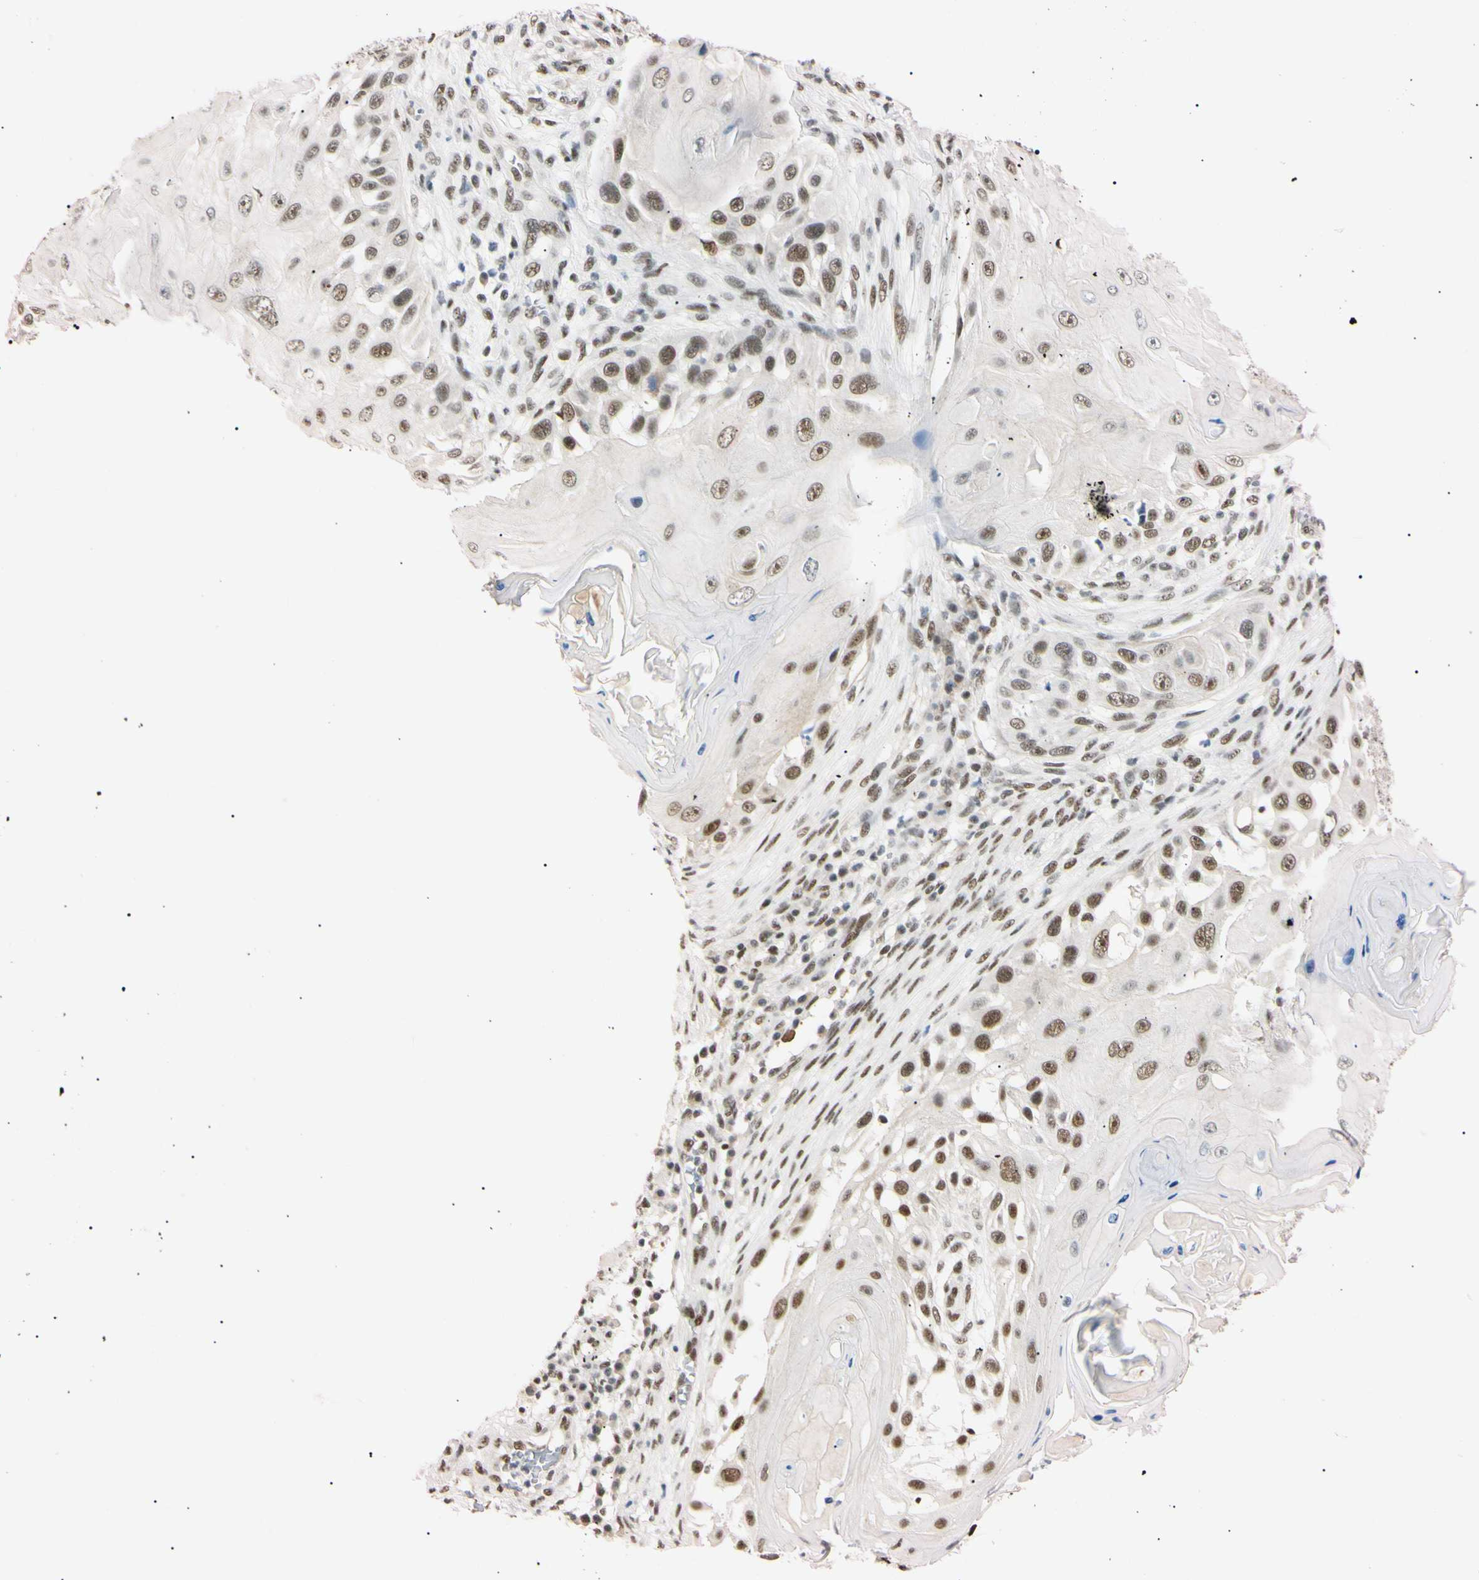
{"staining": {"intensity": "moderate", "quantity": "25%-75%", "location": "nuclear"}, "tissue": "skin cancer", "cell_type": "Tumor cells", "image_type": "cancer", "snomed": [{"axis": "morphology", "description": "Squamous cell carcinoma, NOS"}, {"axis": "topography", "description": "Skin"}], "caption": "This is a micrograph of IHC staining of skin squamous cell carcinoma, which shows moderate expression in the nuclear of tumor cells.", "gene": "ZNF134", "patient": {"sex": "female", "age": 44}}